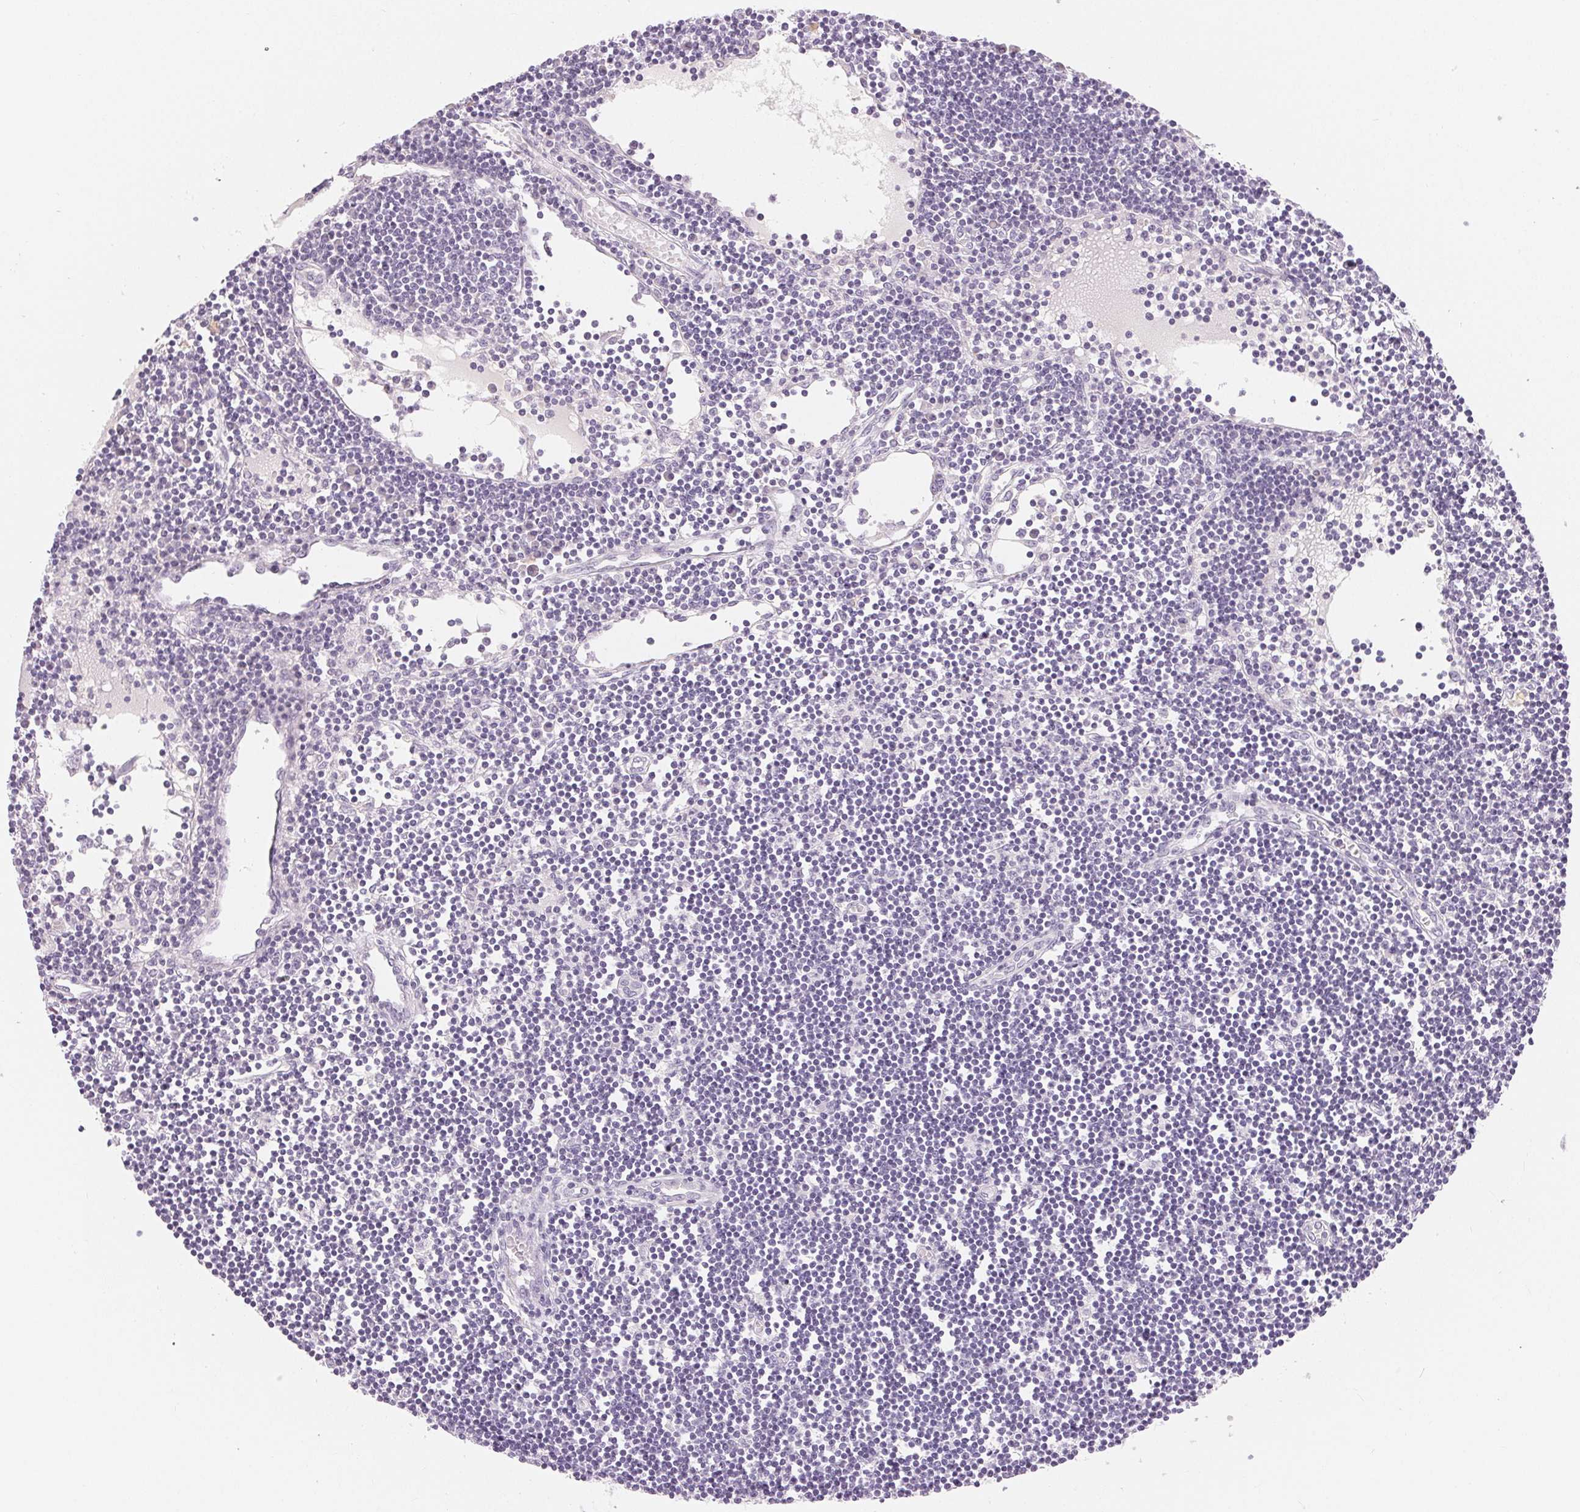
{"staining": {"intensity": "negative", "quantity": "none", "location": "none"}, "tissue": "lymph node", "cell_type": "Germinal center cells", "image_type": "normal", "snomed": [{"axis": "morphology", "description": "Normal tissue, NOS"}, {"axis": "topography", "description": "Lymph node"}], "caption": "A high-resolution image shows immunohistochemistry staining of benign lymph node, which displays no significant staining in germinal center cells.", "gene": "MIOX", "patient": {"sex": "female", "age": 65}}